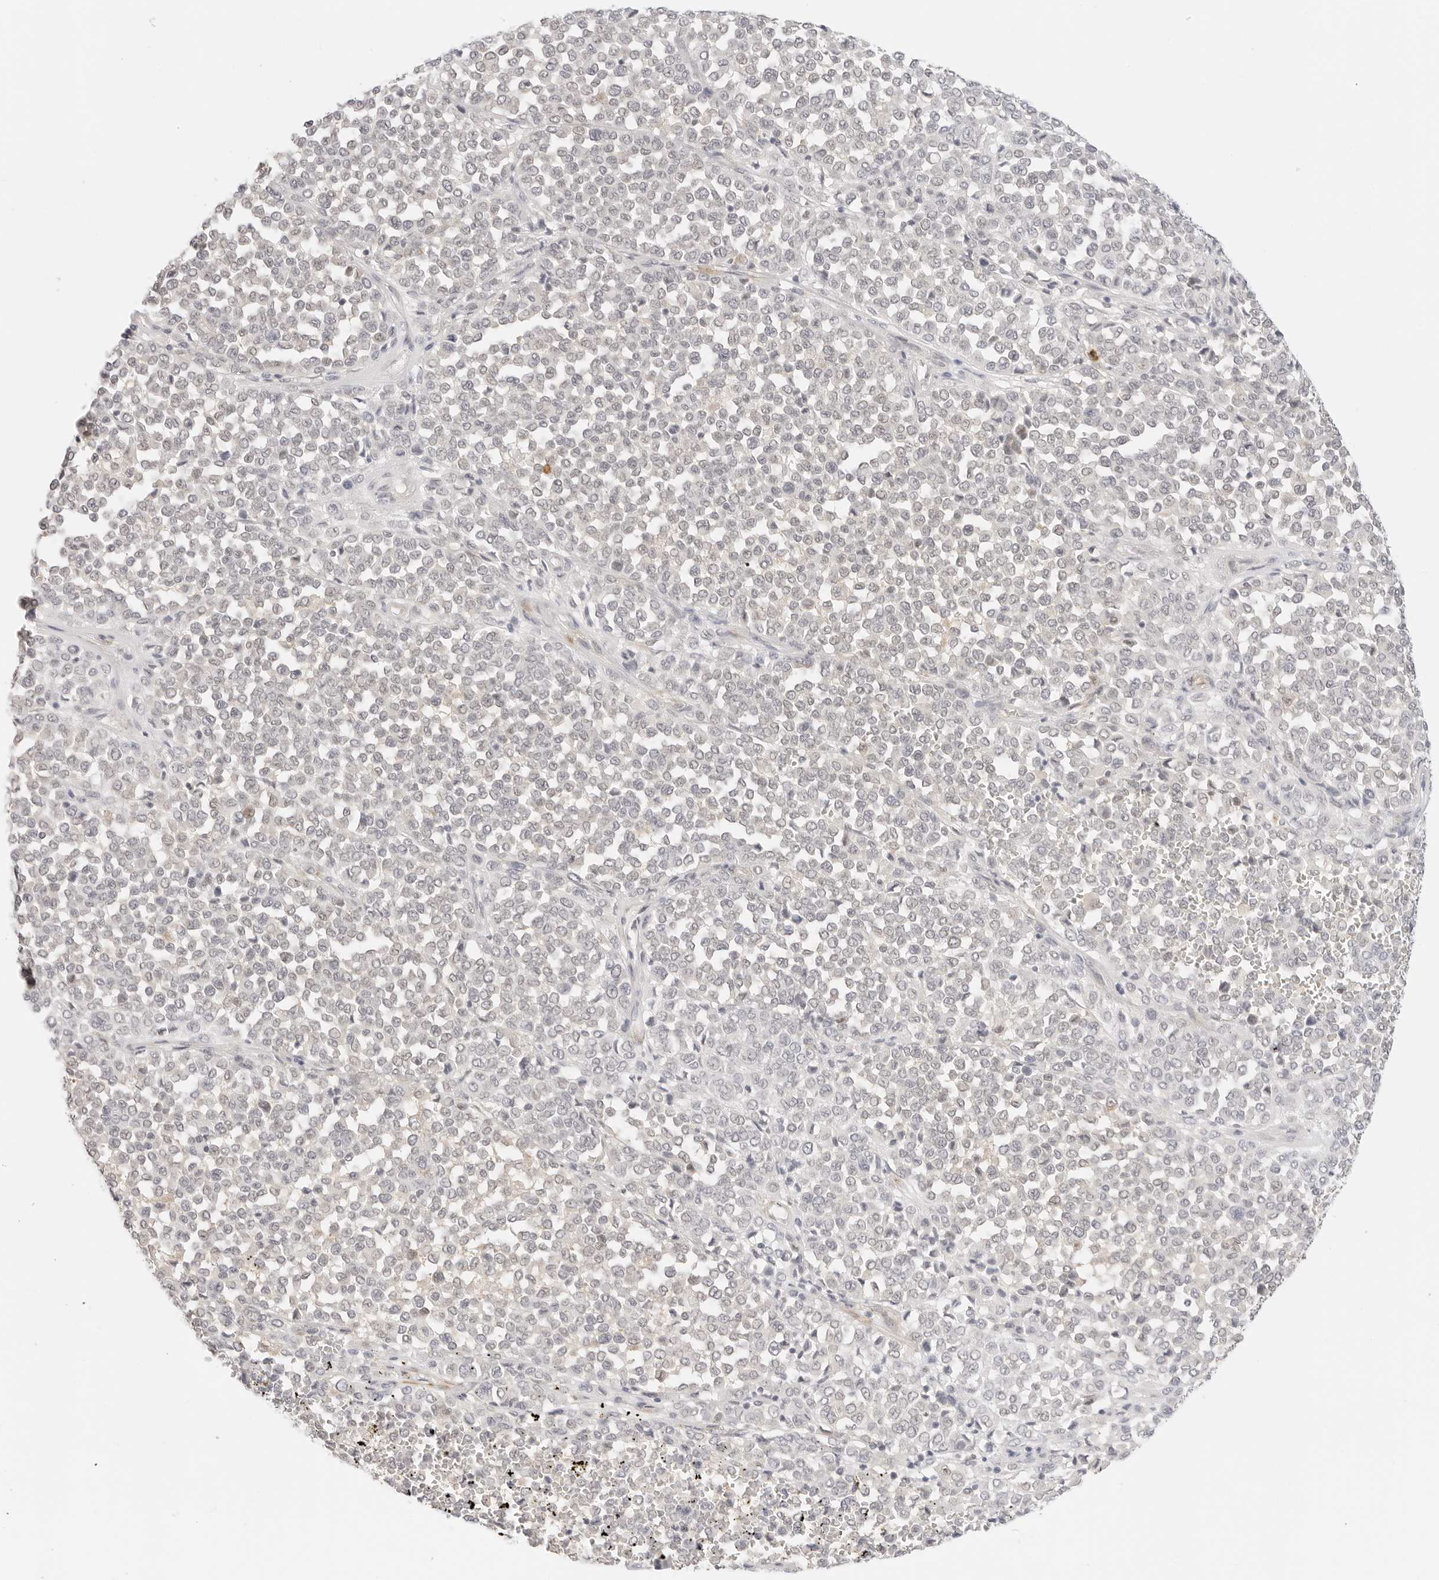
{"staining": {"intensity": "negative", "quantity": "none", "location": "none"}, "tissue": "melanoma", "cell_type": "Tumor cells", "image_type": "cancer", "snomed": [{"axis": "morphology", "description": "Malignant melanoma, Metastatic site"}, {"axis": "topography", "description": "Pancreas"}], "caption": "DAB (3,3'-diaminobenzidine) immunohistochemical staining of malignant melanoma (metastatic site) reveals no significant expression in tumor cells.", "gene": "PCDH19", "patient": {"sex": "female", "age": 30}}